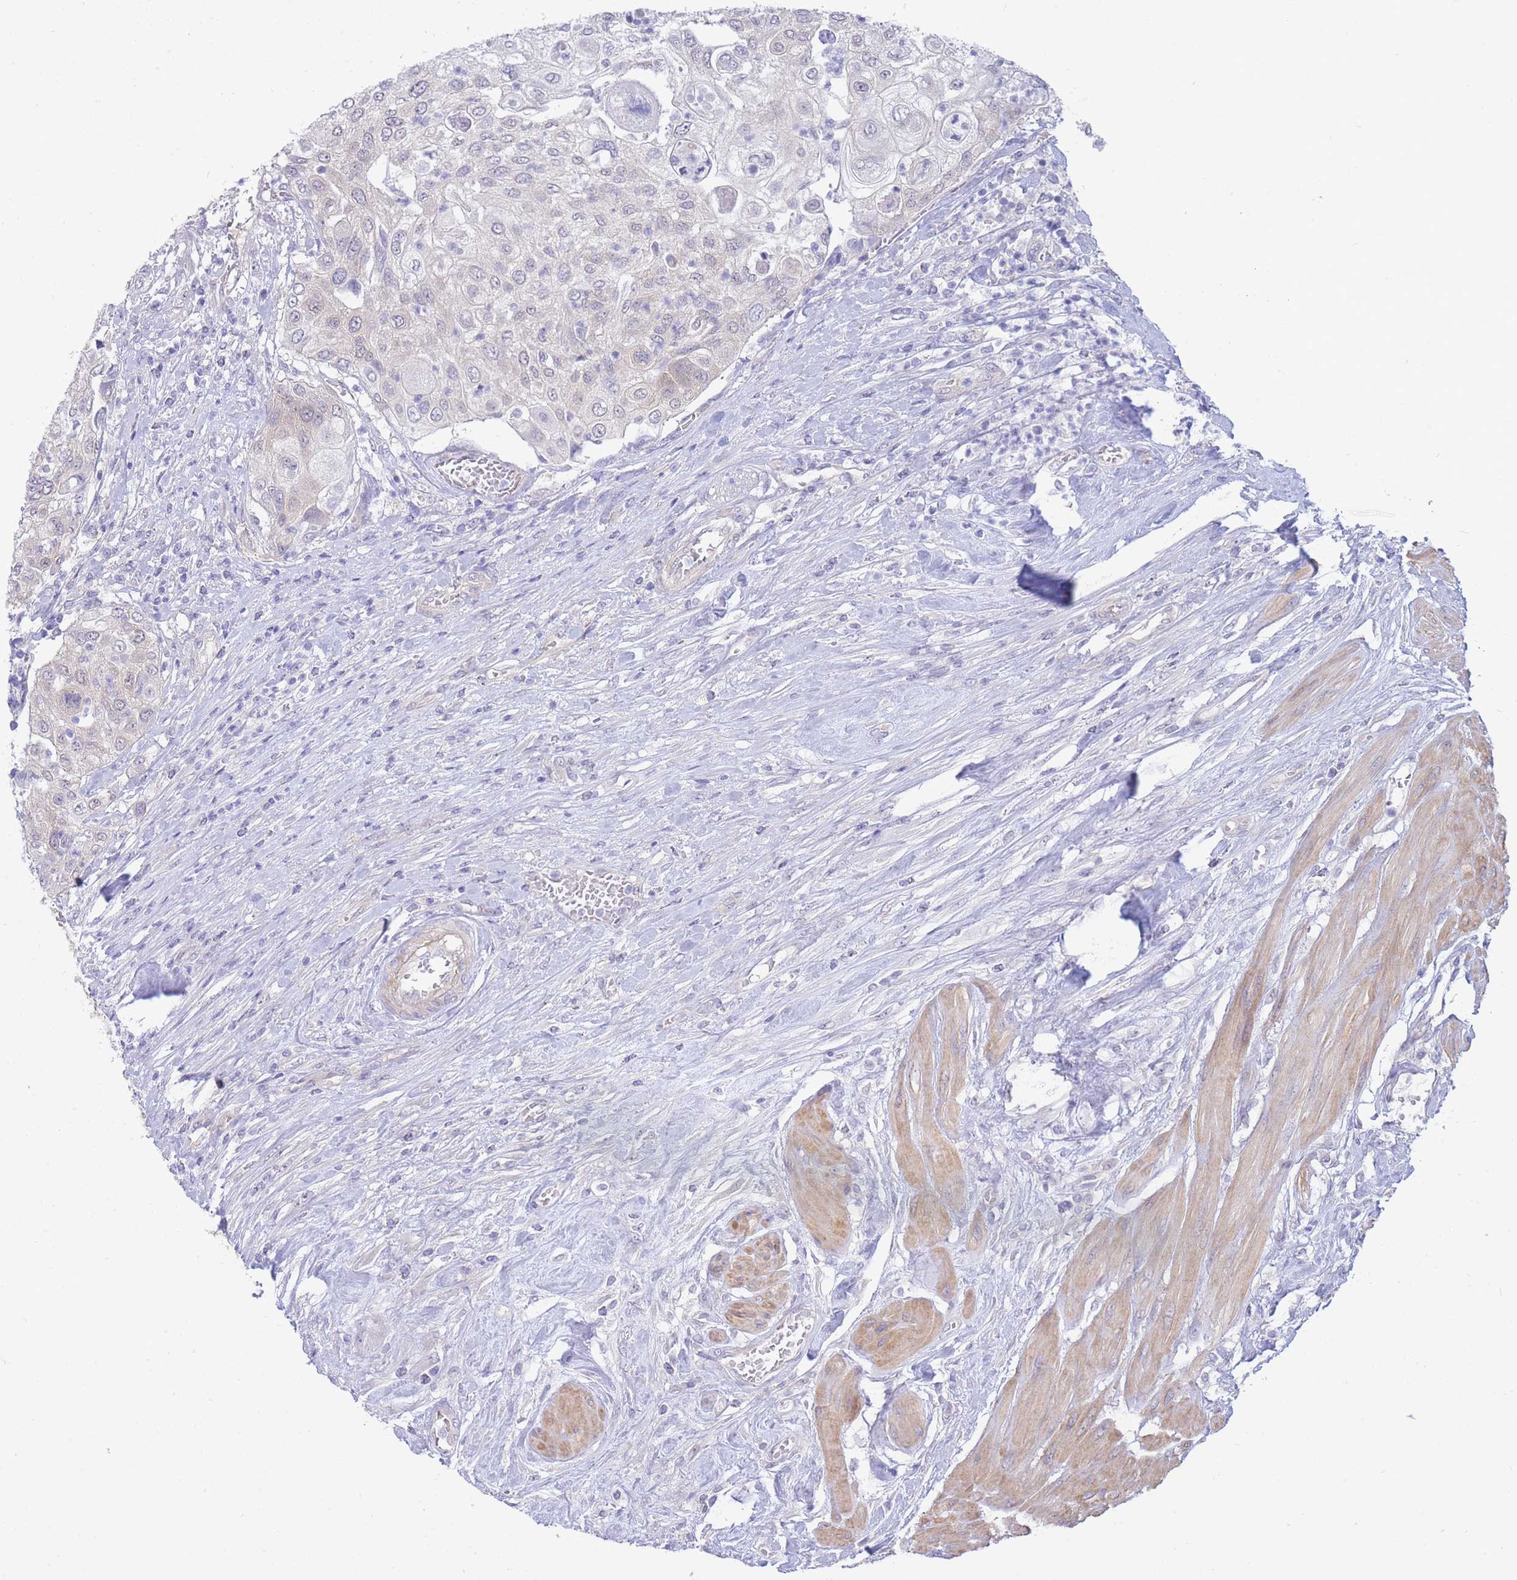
{"staining": {"intensity": "negative", "quantity": "none", "location": "none"}, "tissue": "urothelial cancer", "cell_type": "Tumor cells", "image_type": "cancer", "snomed": [{"axis": "morphology", "description": "Urothelial carcinoma, High grade"}, {"axis": "topography", "description": "Urinary bladder"}], "caption": "Immunohistochemistry (IHC) photomicrograph of neoplastic tissue: human high-grade urothelial carcinoma stained with DAB (3,3'-diaminobenzidine) demonstrates no significant protein staining in tumor cells. (DAB IHC with hematoxylin counter stain).", "gene": "SUGT1", "patient": {"sex": "female", "age": 79}}